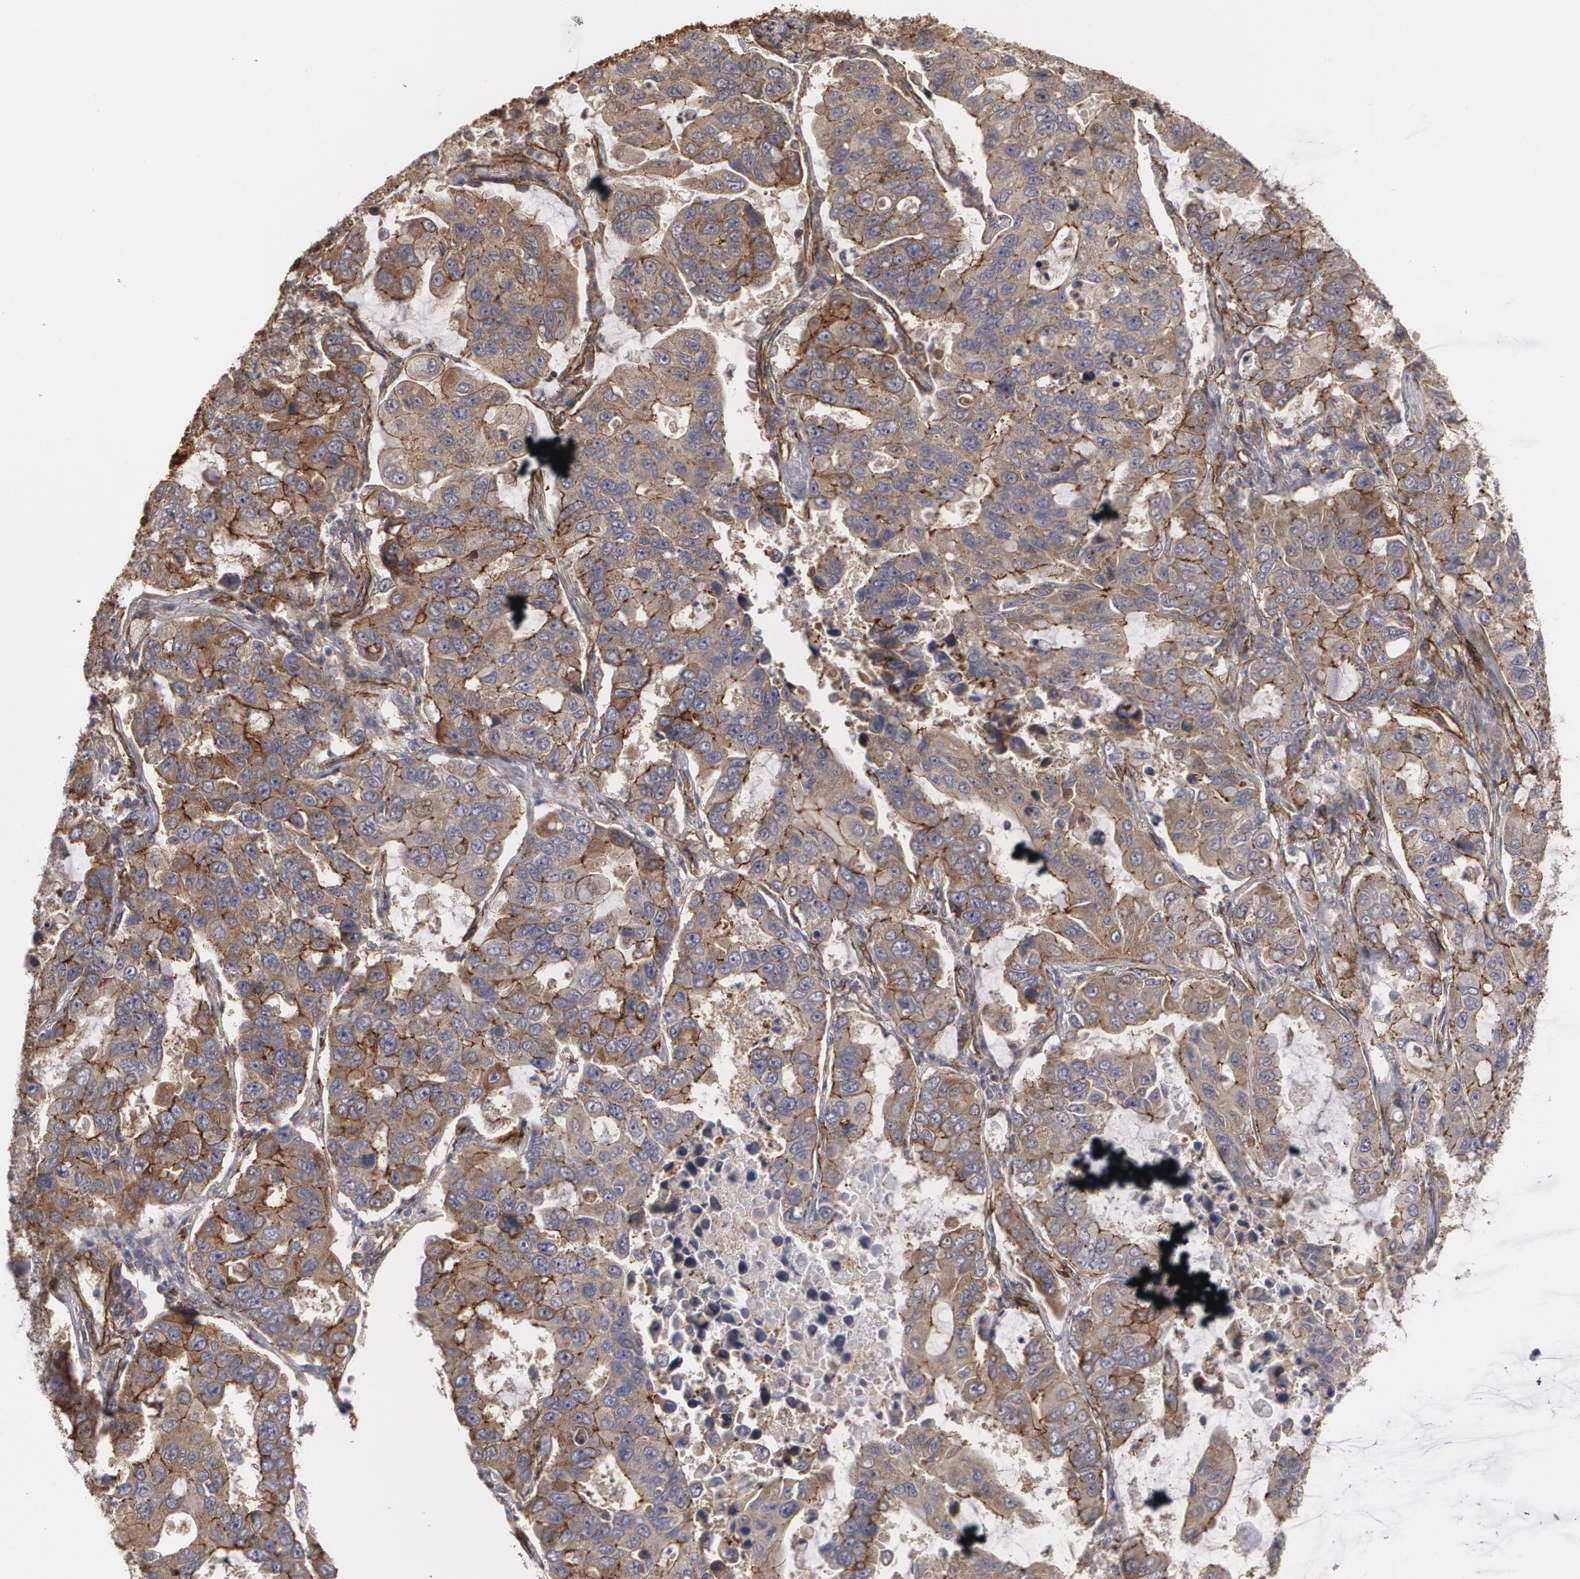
{"staining": {"intensity": "moderate", "quantity": ">75%", "location": "cytoplasmic/membranous"}, "tissue": "lung cancer", "cell_type": "Tumor cells", "image_type": "cancer", "snomed": [{"axis": "morphology", "description": "Adenocarcinoma, NOS"}, {"axis": "topography", "description": "Lung"}], "caption": "High-magnification brightfield microscopy of lung cancer stained with DAB (3,3'-diaminobenzidine) (brown) and counterstained with hematoxylin (blue). tumor cells exhibit moderate cytoplasmic/membranous staining is seen in approximately>75% of cells.", "gene": "TJP1", "patient": {"sex": "male", "age": 64}}